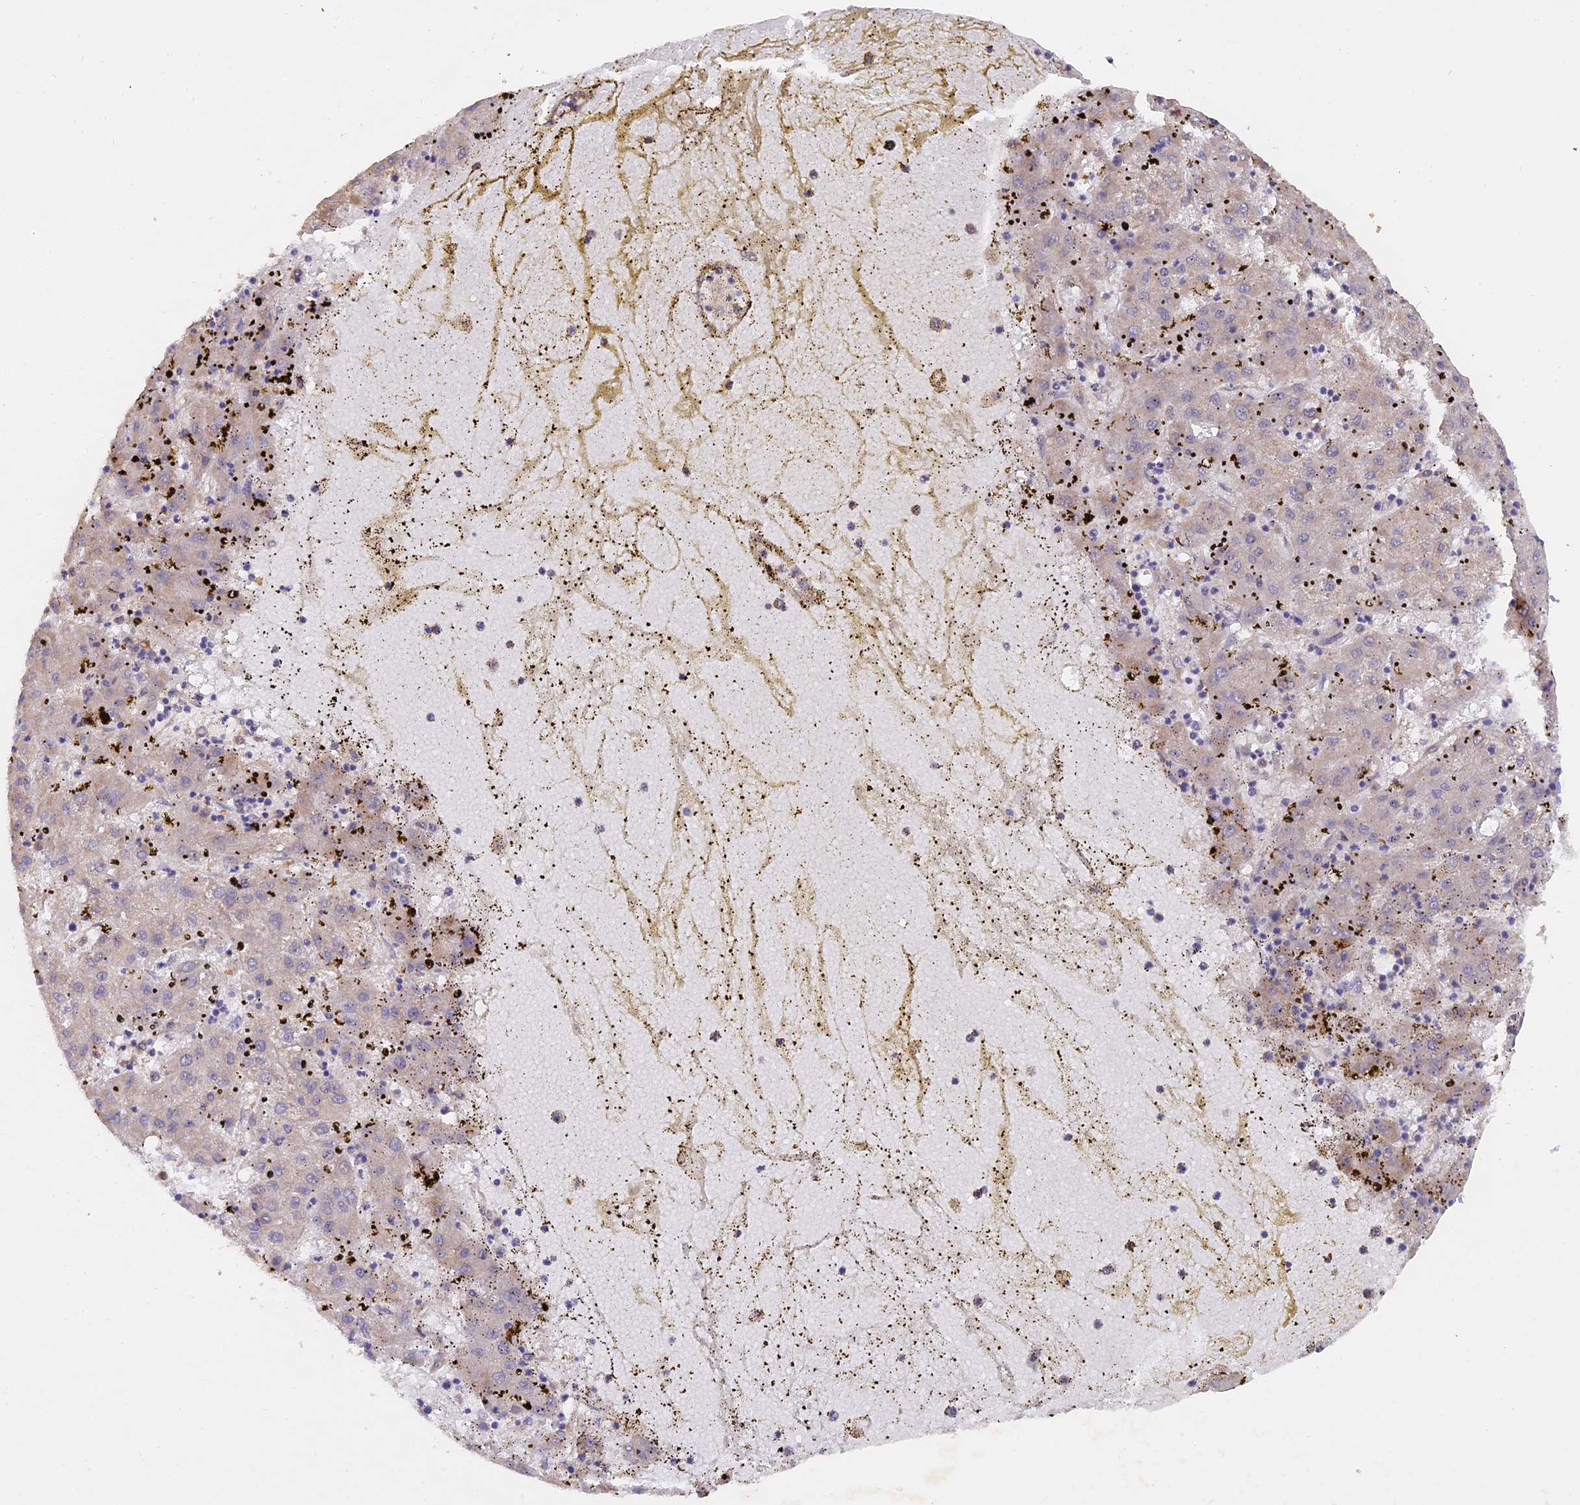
{"staining": {"intensity": "negative", "quantity": "none", "location": "none"}, "tissue": "liver cancer", "cell_type": "Tumor cells", "image_type": "cancer", "snomed": [{"axis": "morphology", "description": "Carcinoma, Hepatocellular, NOS"}, {"axis": "topography", "description": "Liver"}], "caption": "DAB (3,3'-diaminobenzidine) immunohistochemical staining of human liver hepatocellular carcinoma exhibits no significant positivity in tumor cells.", "gene": "SAC3D1", "patient": {"sex": "male", "age": 72}}